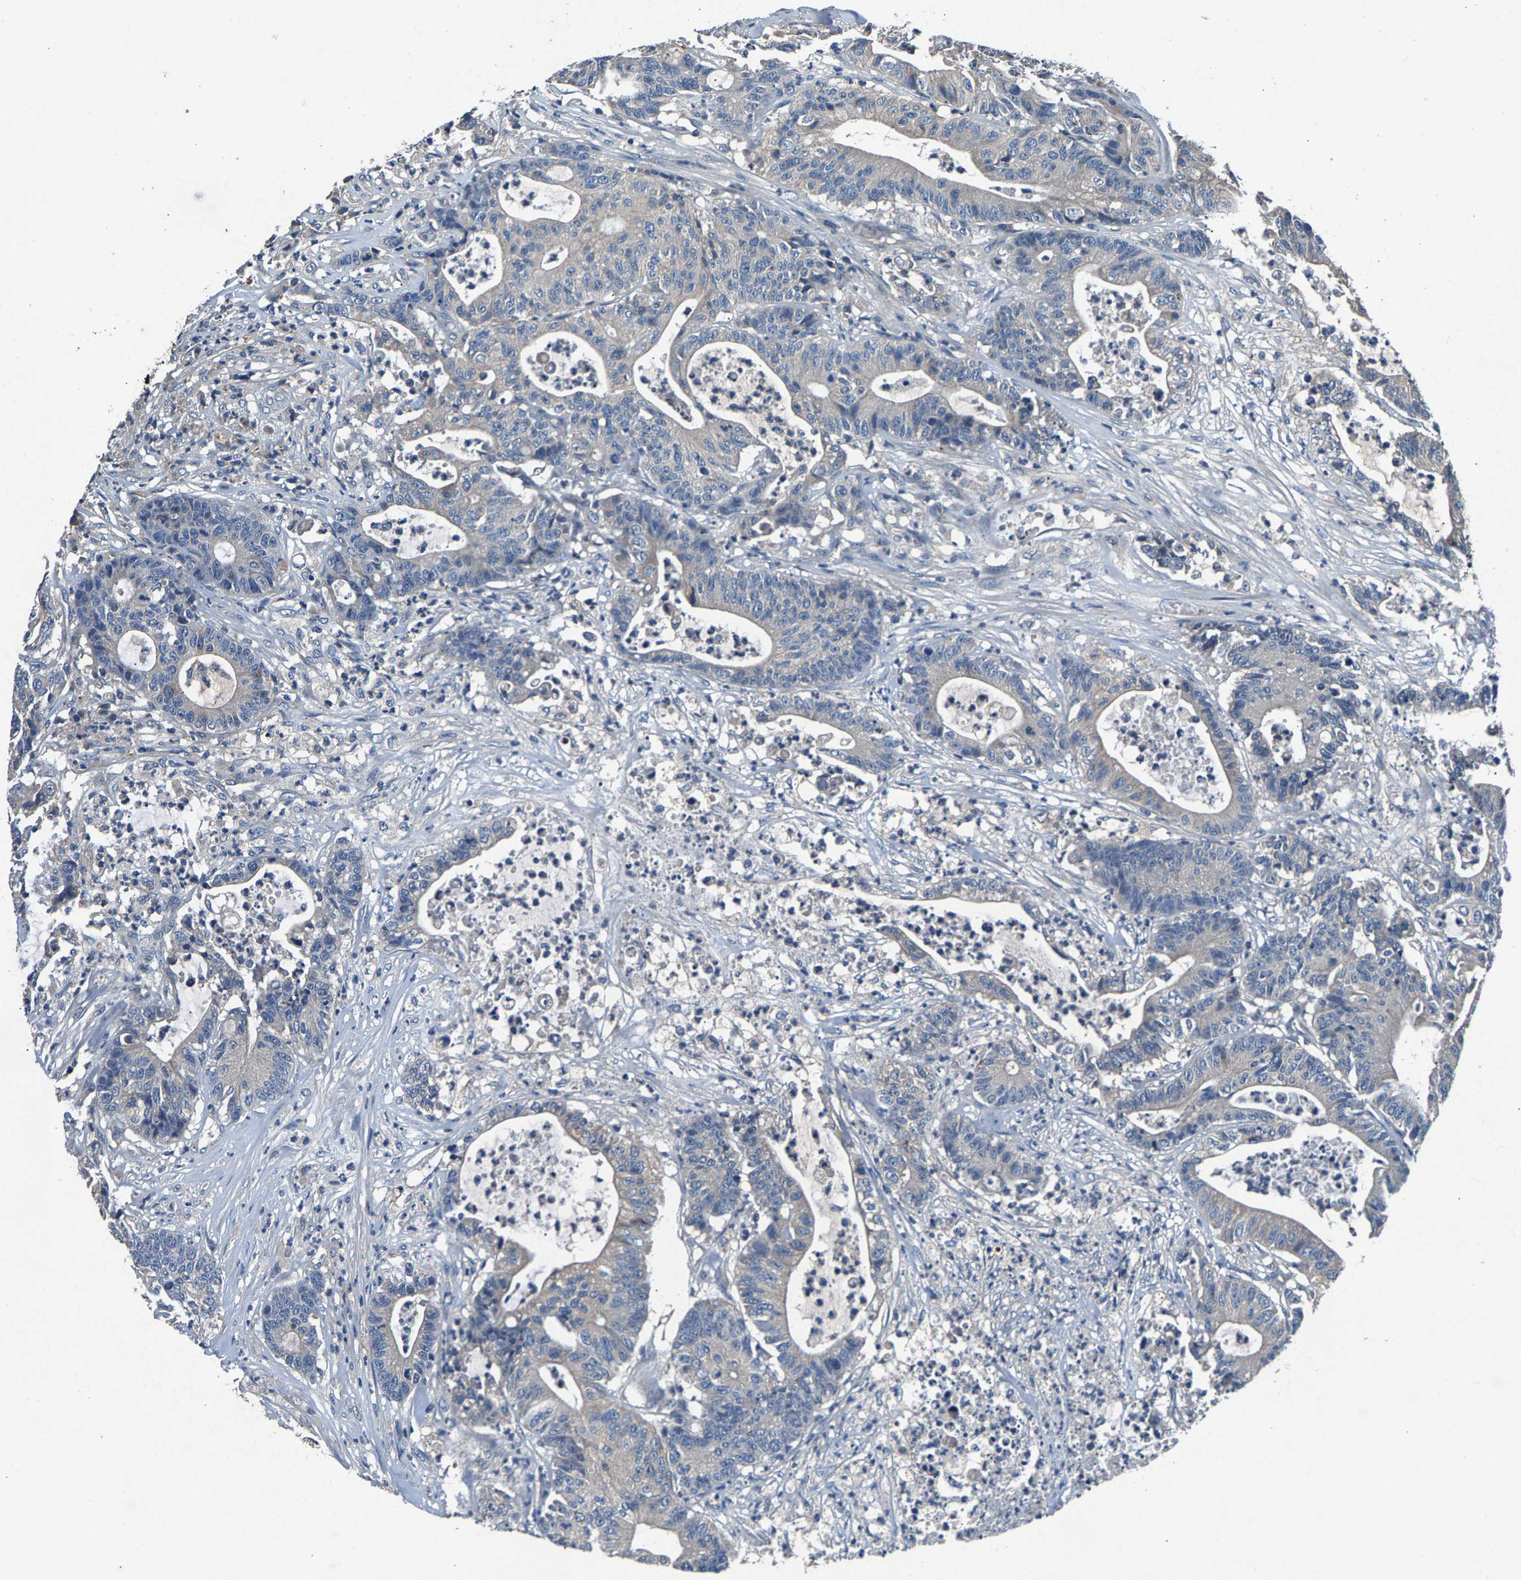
{"staining": {"intensity": "negative", "quantity": "none", "location": "none"}, "tissue": "colorectal cancer", "cell_type": "Tumor cells", "image_type": "cancer", "snomed": [{"axis": "morphology", "description": "Adenocarcinoma, NOS"}, {"axis": "topography", "description": "Colon"}], "caption": "Immunohistochemistry of colorectal adenocarcinoma exhibits no expression in tumor cells. Brightfield microscopy of IHC stained with DAB (3,3'-diaminobenzidine) (brown) and hematoxylin (blue), captured at high magnification.", "gene": "PRXL2C", "patient": {"sex": "female", "age": 84}}